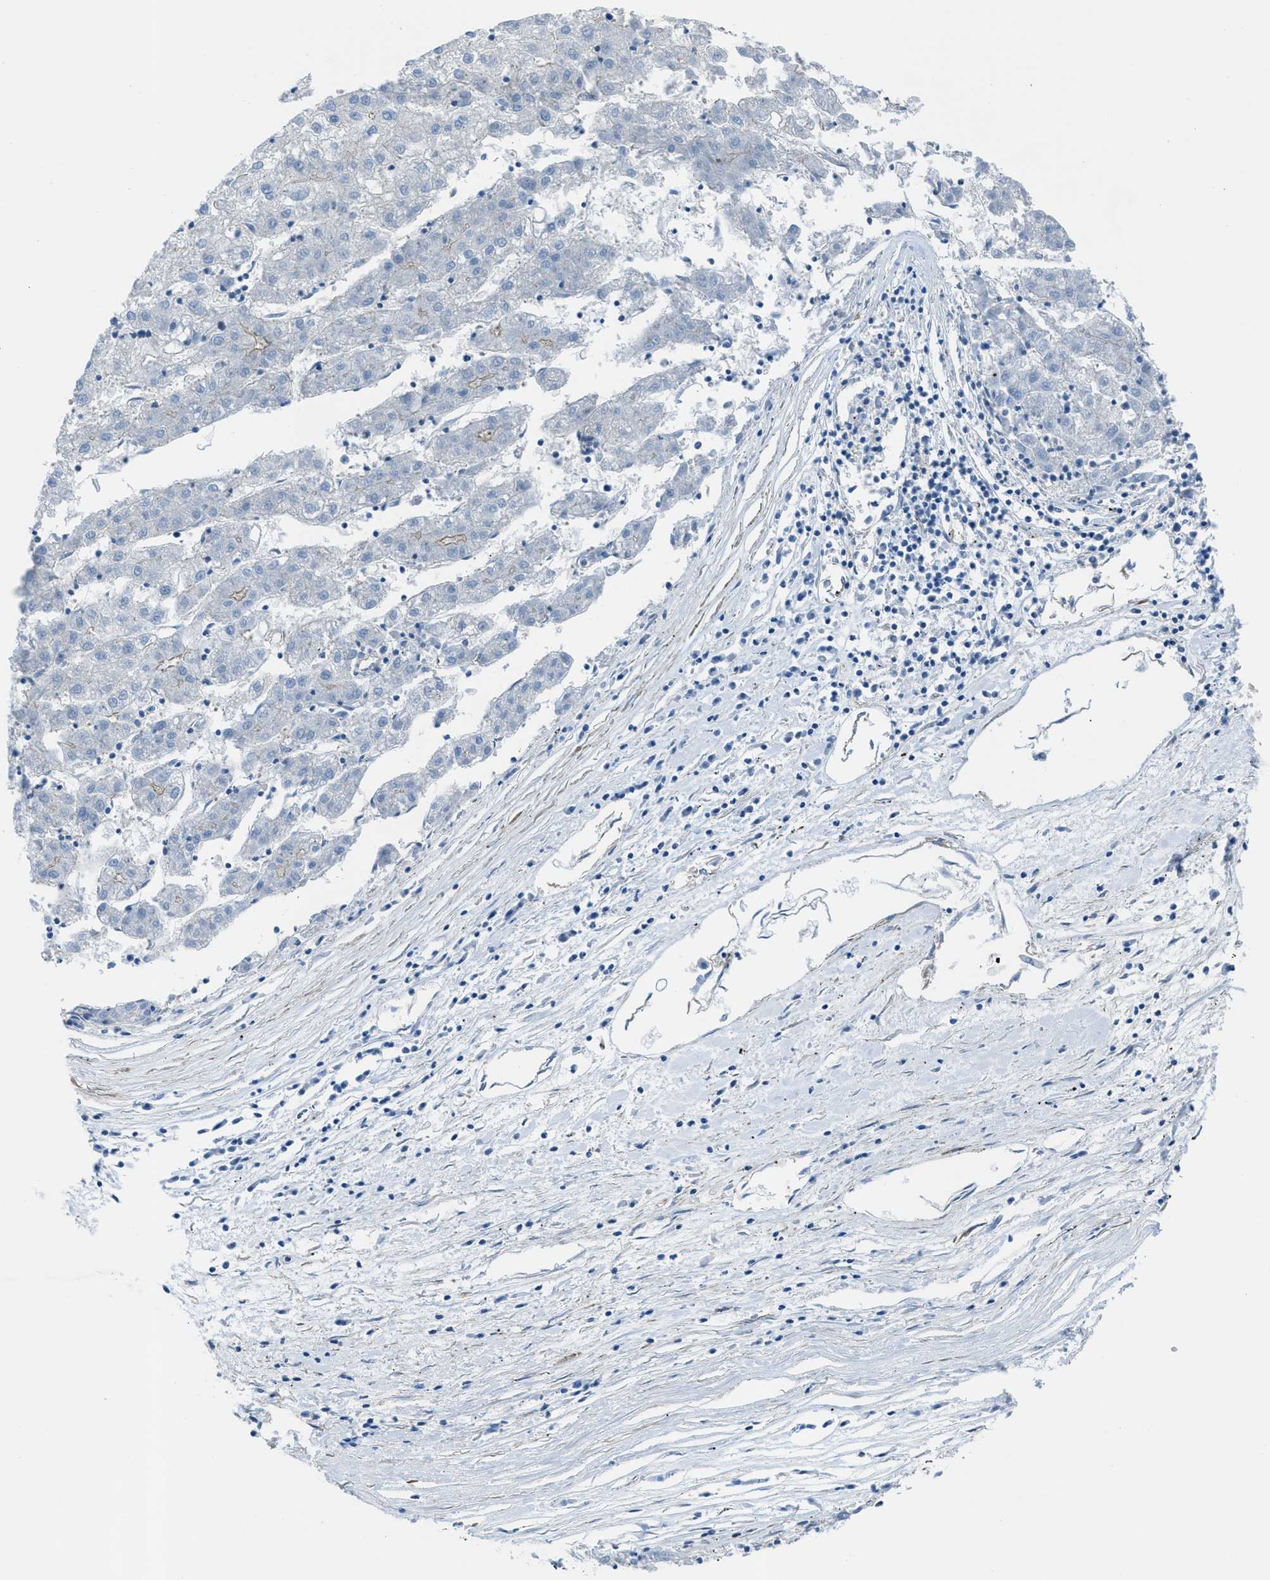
{"staining": {"intensity": "weak", "quantity": "<25%", "location": "cytoplasmic/membranous"}, "tissue": "liver cancer", "cell_type": "Tumor cells", "image_type": "cancer", "snomed": [{"axis": "morphology", "description": "Carcinoma, Hepatocellular, NOS"}, {"axis": "topography", "description": "Liver"}], "caption": "Protein analysis of liver hepatocellular carcinoma displays no significant staining in tumor cells.", "gene": "KCNH7", "patient": {"sex": "male", "age": 72}}